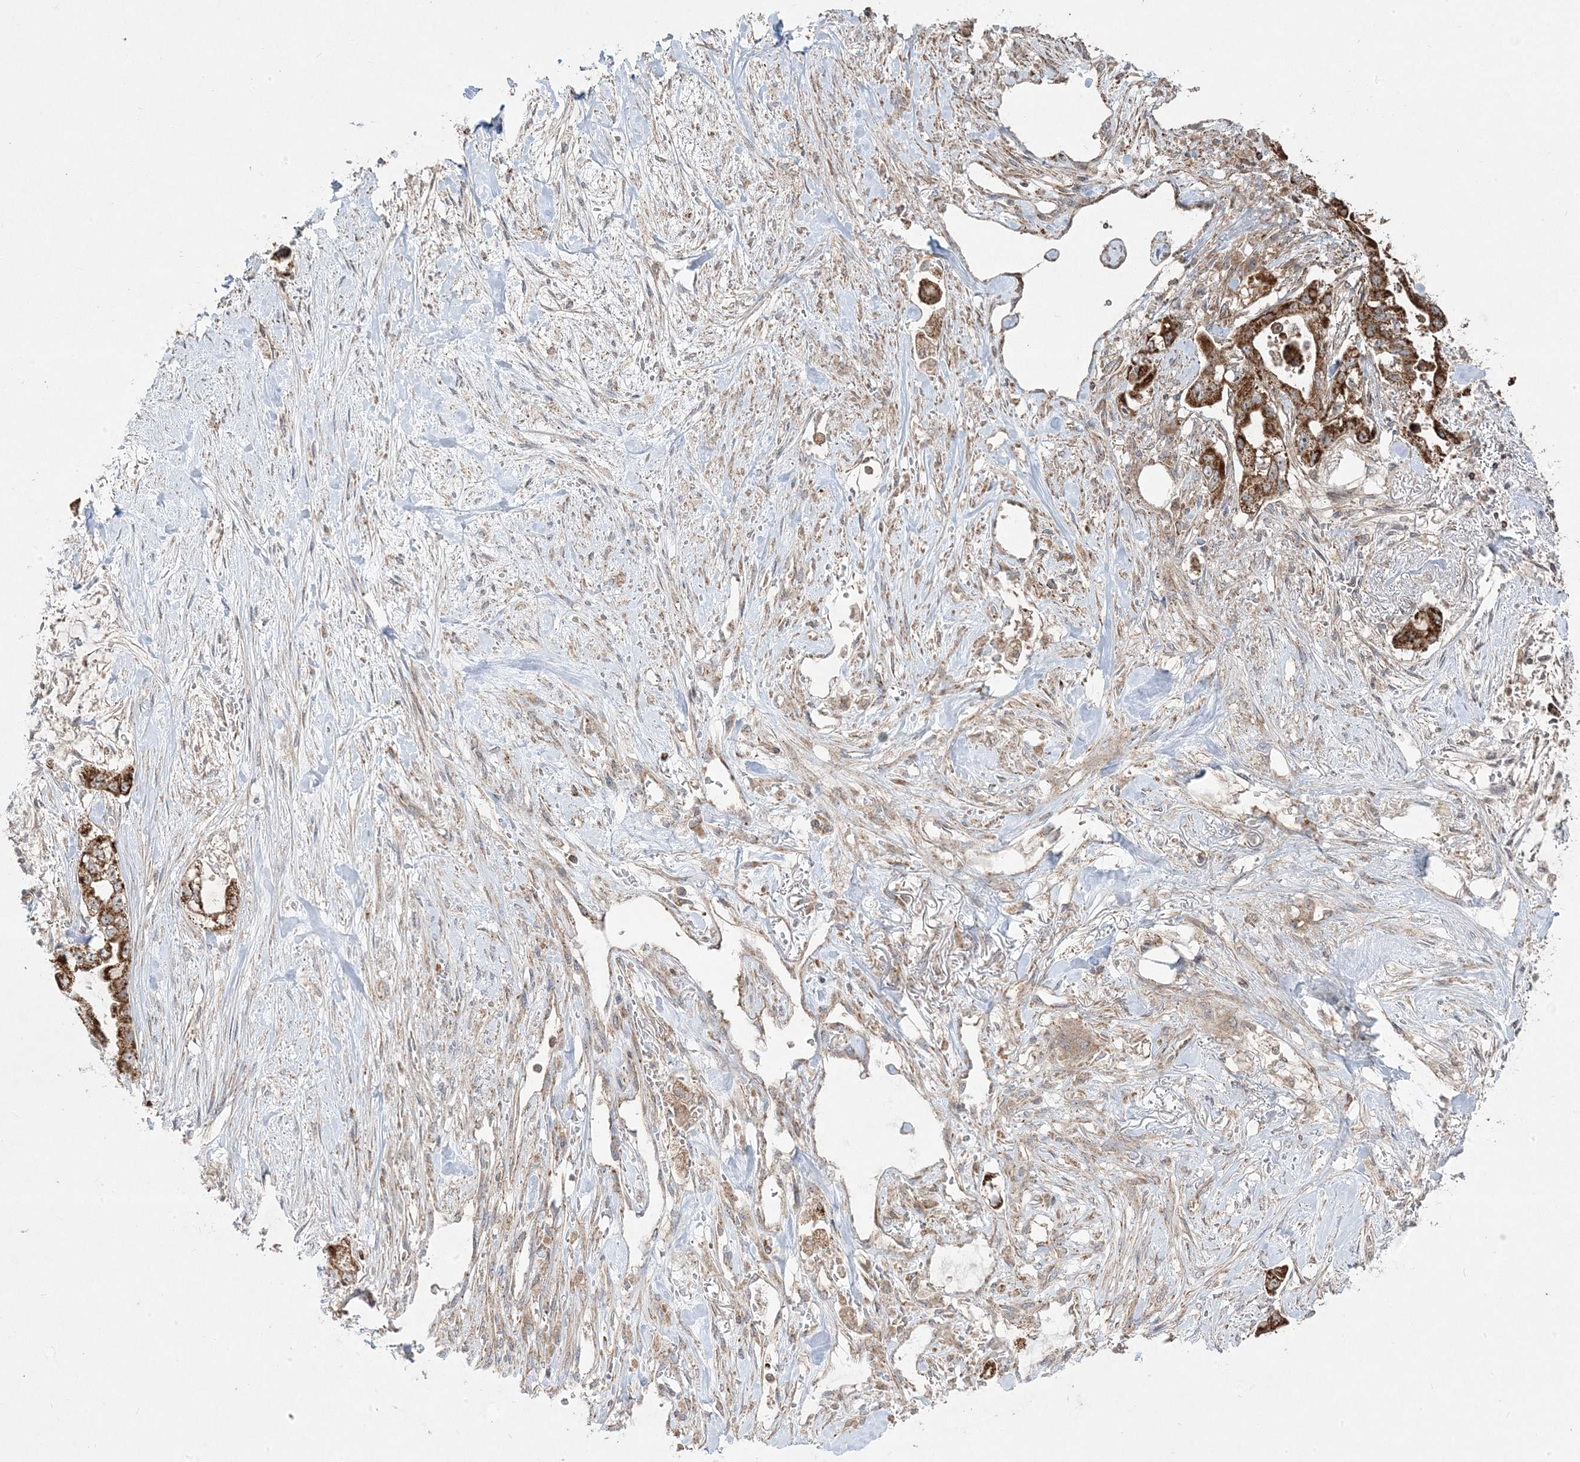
{"staining": {"intensity": "strong", "quantity": ">75%", "location": "cytoplasmic/membranous"}, "tissue": "stomach cancer", "cell_type": "Tumor cells", "image_type": "cancer", "snomed": [{"axis": "morphology", "description": "Adenocarcinoma, NOS"}, {"axis": "topography", "description": "Stomach"}], "caption": "Stomach cancer stained with a brown dye displays strong cytoplasmic/membranous positive positivity in approximately >75% of tumor cells.", "gene": "CLUAP1", "patient": {"sex": "male", "age": 62}}